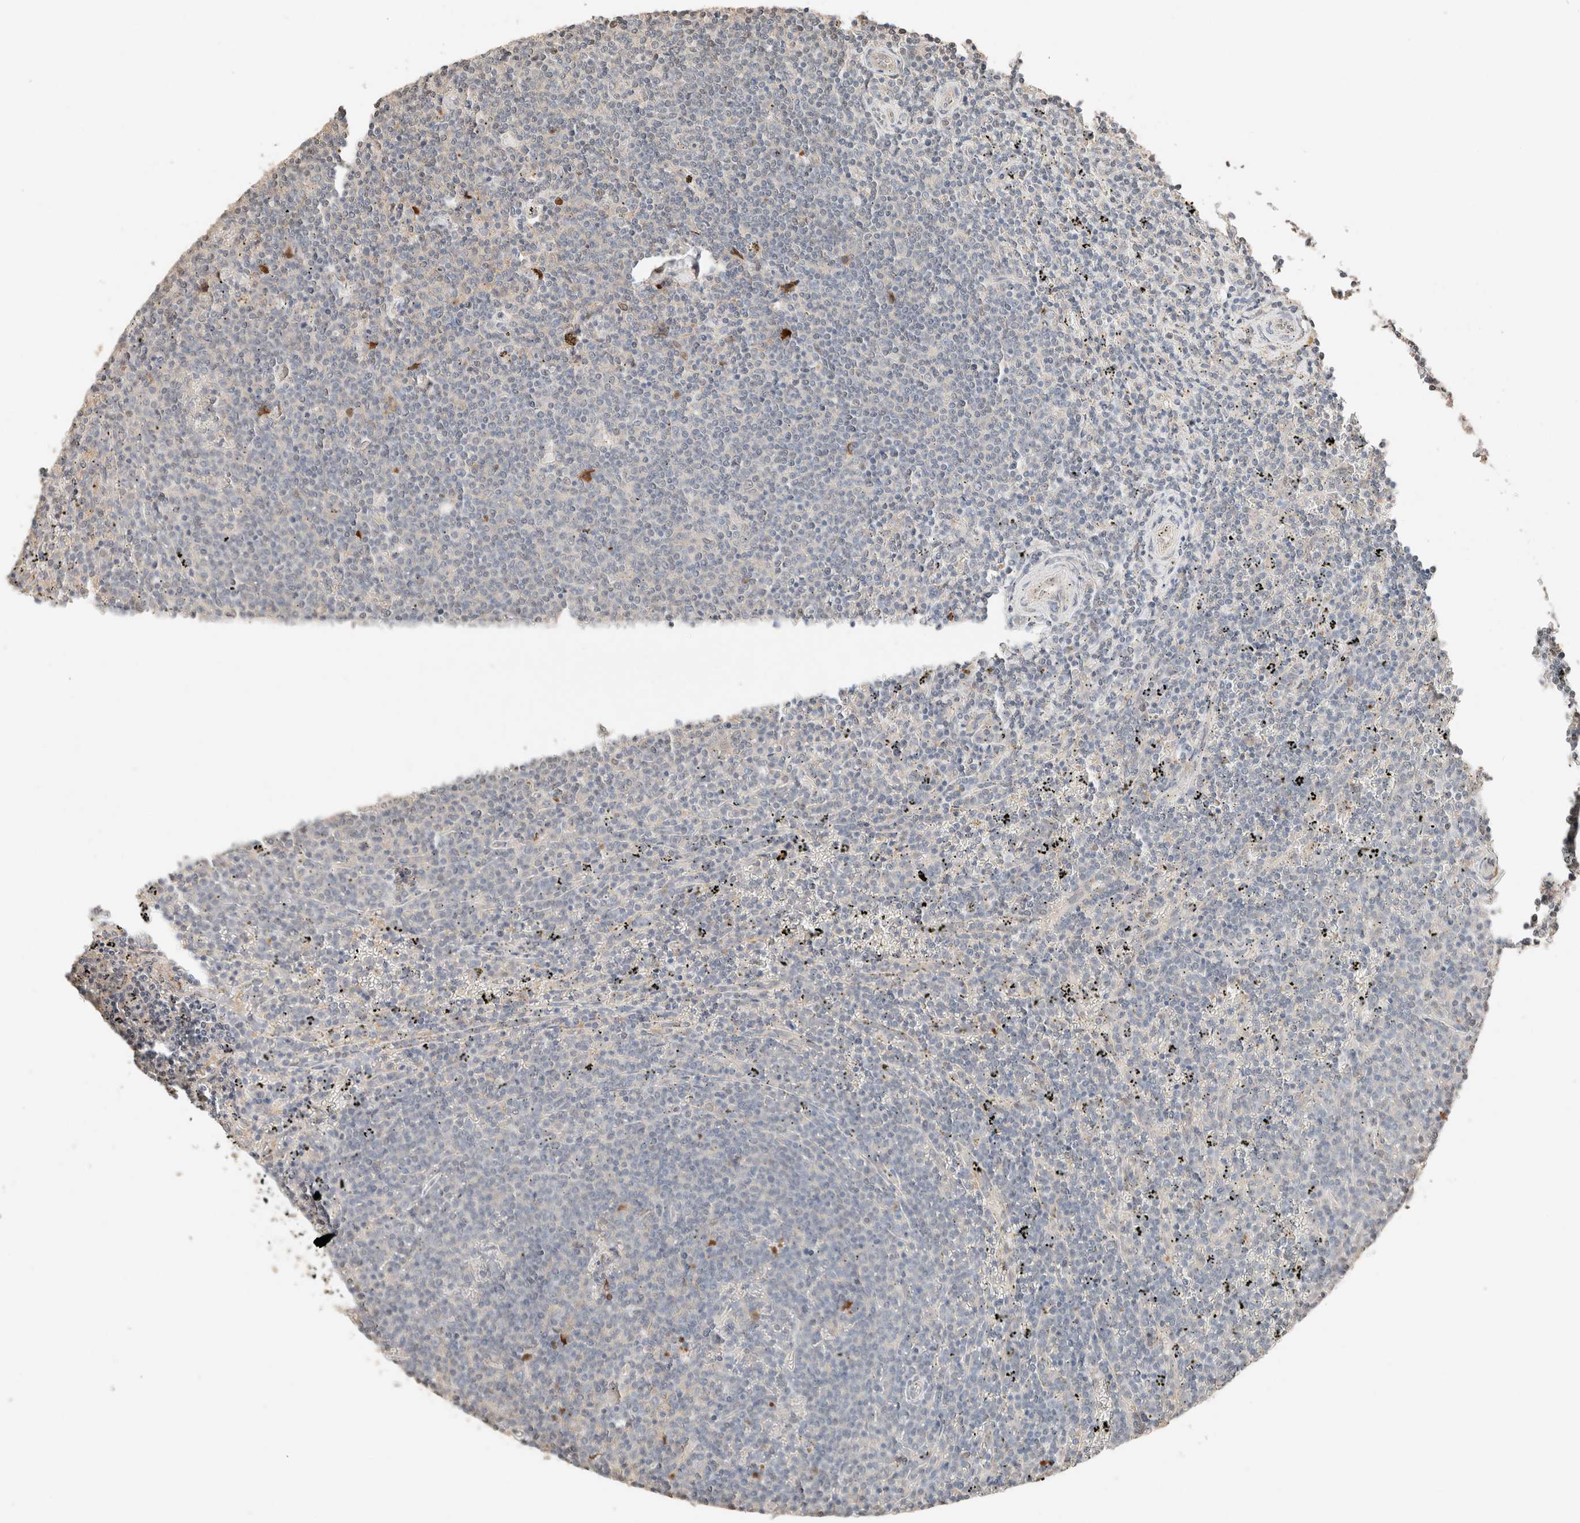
{"staining": {"intensity": "negative", "quantity": "none", "location": "none"}, "tissue": "lymphoma", "cell_type": "Tumor cells", "image_type": "cancer", "snomed": [{"axis": "morphology", "description": "Malignant lymphoma, non-Hodgkin's type, Low grade"}, {"axis": "topography", "description": "Spleen"}], "caption": "The immunohistochemistry (IHC) image has no significant expression in tumor cells of lymphoma tissue.", "gene": "TUBD1", "patient": {"sex": "female", "age": 50}}